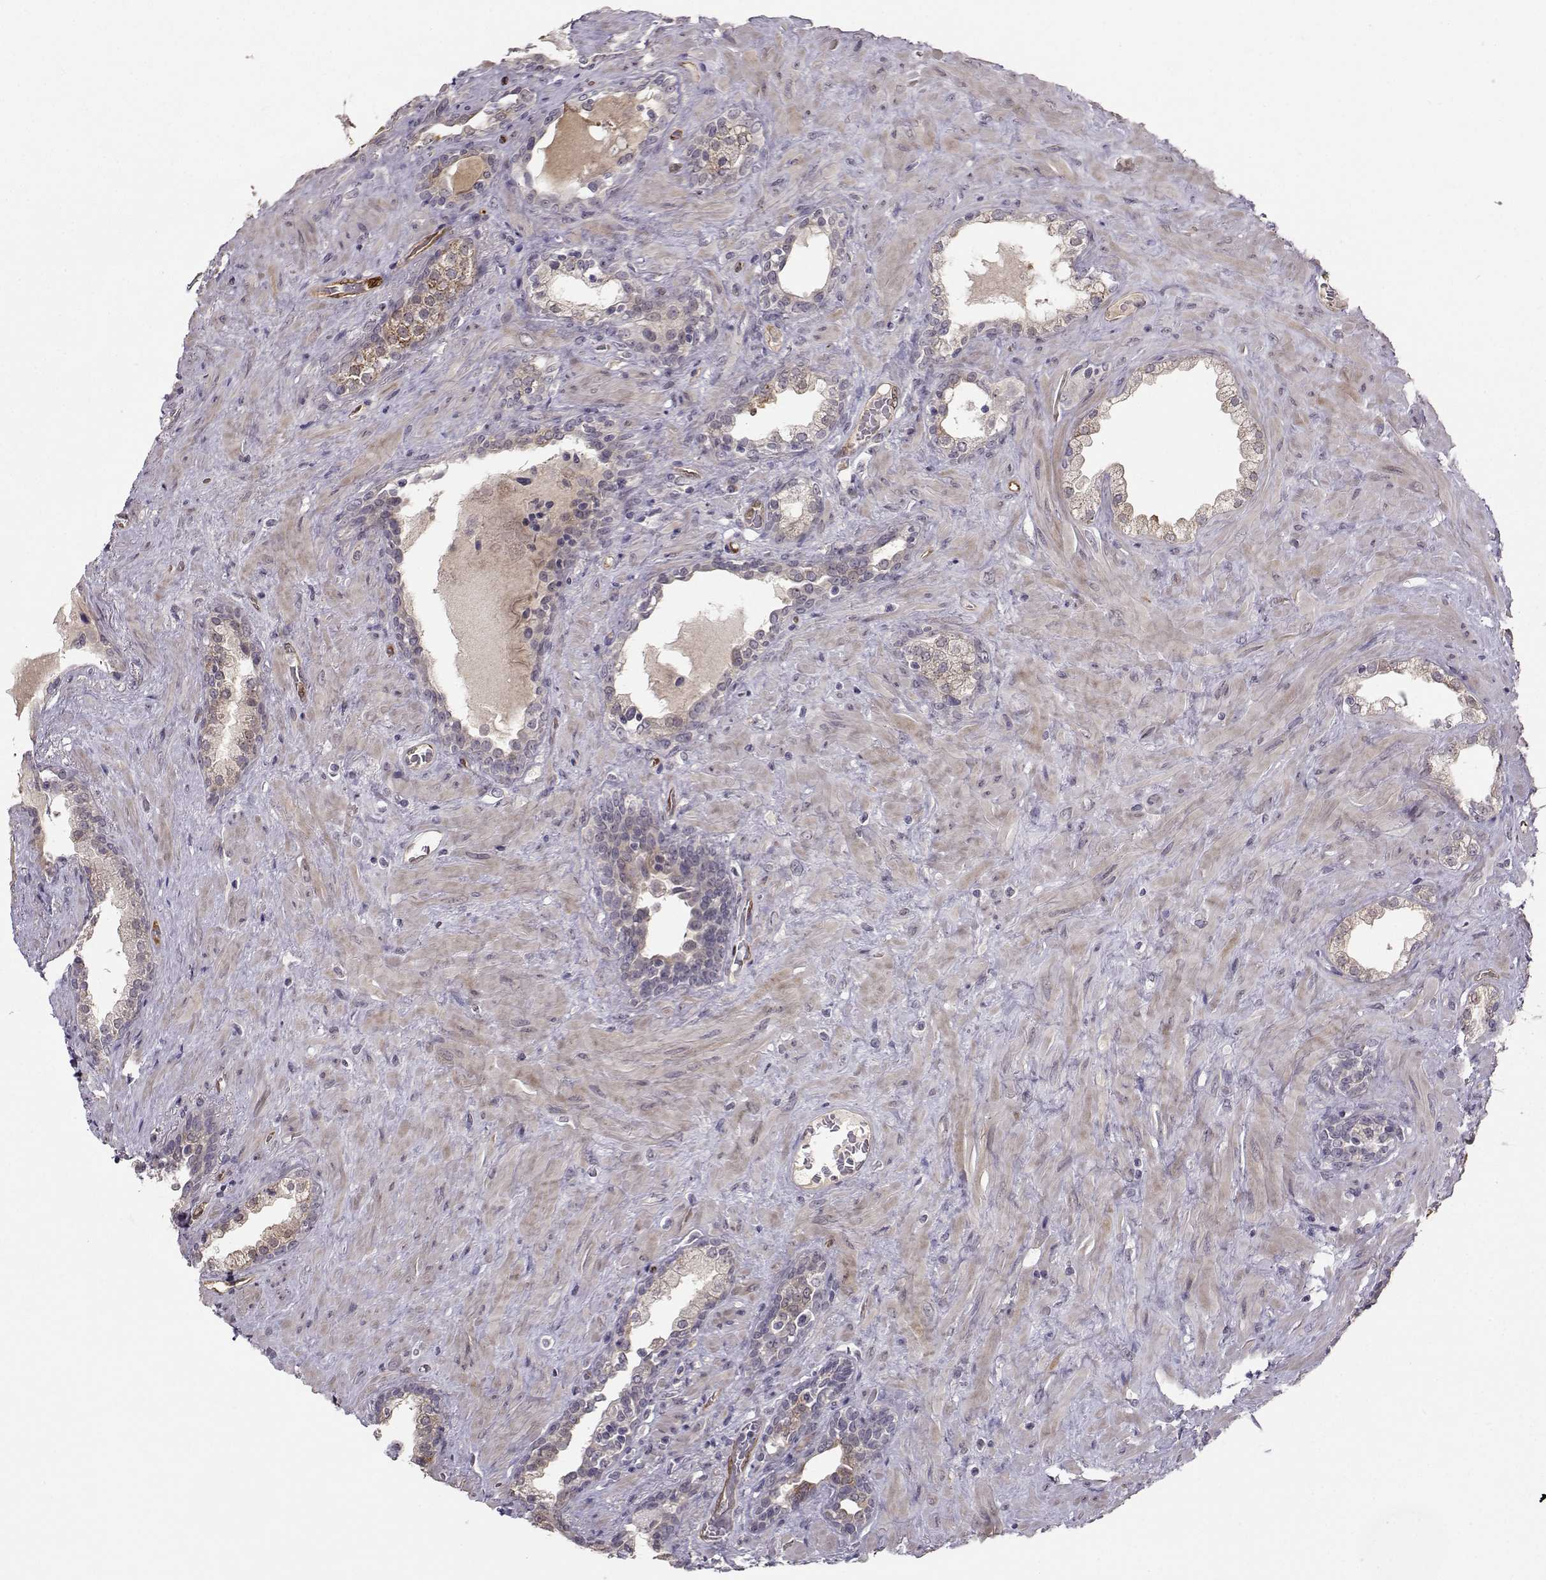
{"staining": {"intensity": "negative", "quantity": "none", "location": "none"}, "tissue": "prostate", "cell_type": "Glandular cells", "image_type": "normal", "snomed": [{"axis": "morphology", "description": "Normal tissue, NOS"}, {"axis": "topography", "description": "Prostate"}], "caption": "The immunohistochemistry (IHC) micrograph has no significant staining in glandular cells of prostate. (Brightfield microscopy of DAB (3,3'-diaminobenzidine) immunohistochemistry (IHC) at high magnification).", "gene": "NQO1", "patient": {"sex": "male", "age": 63}}